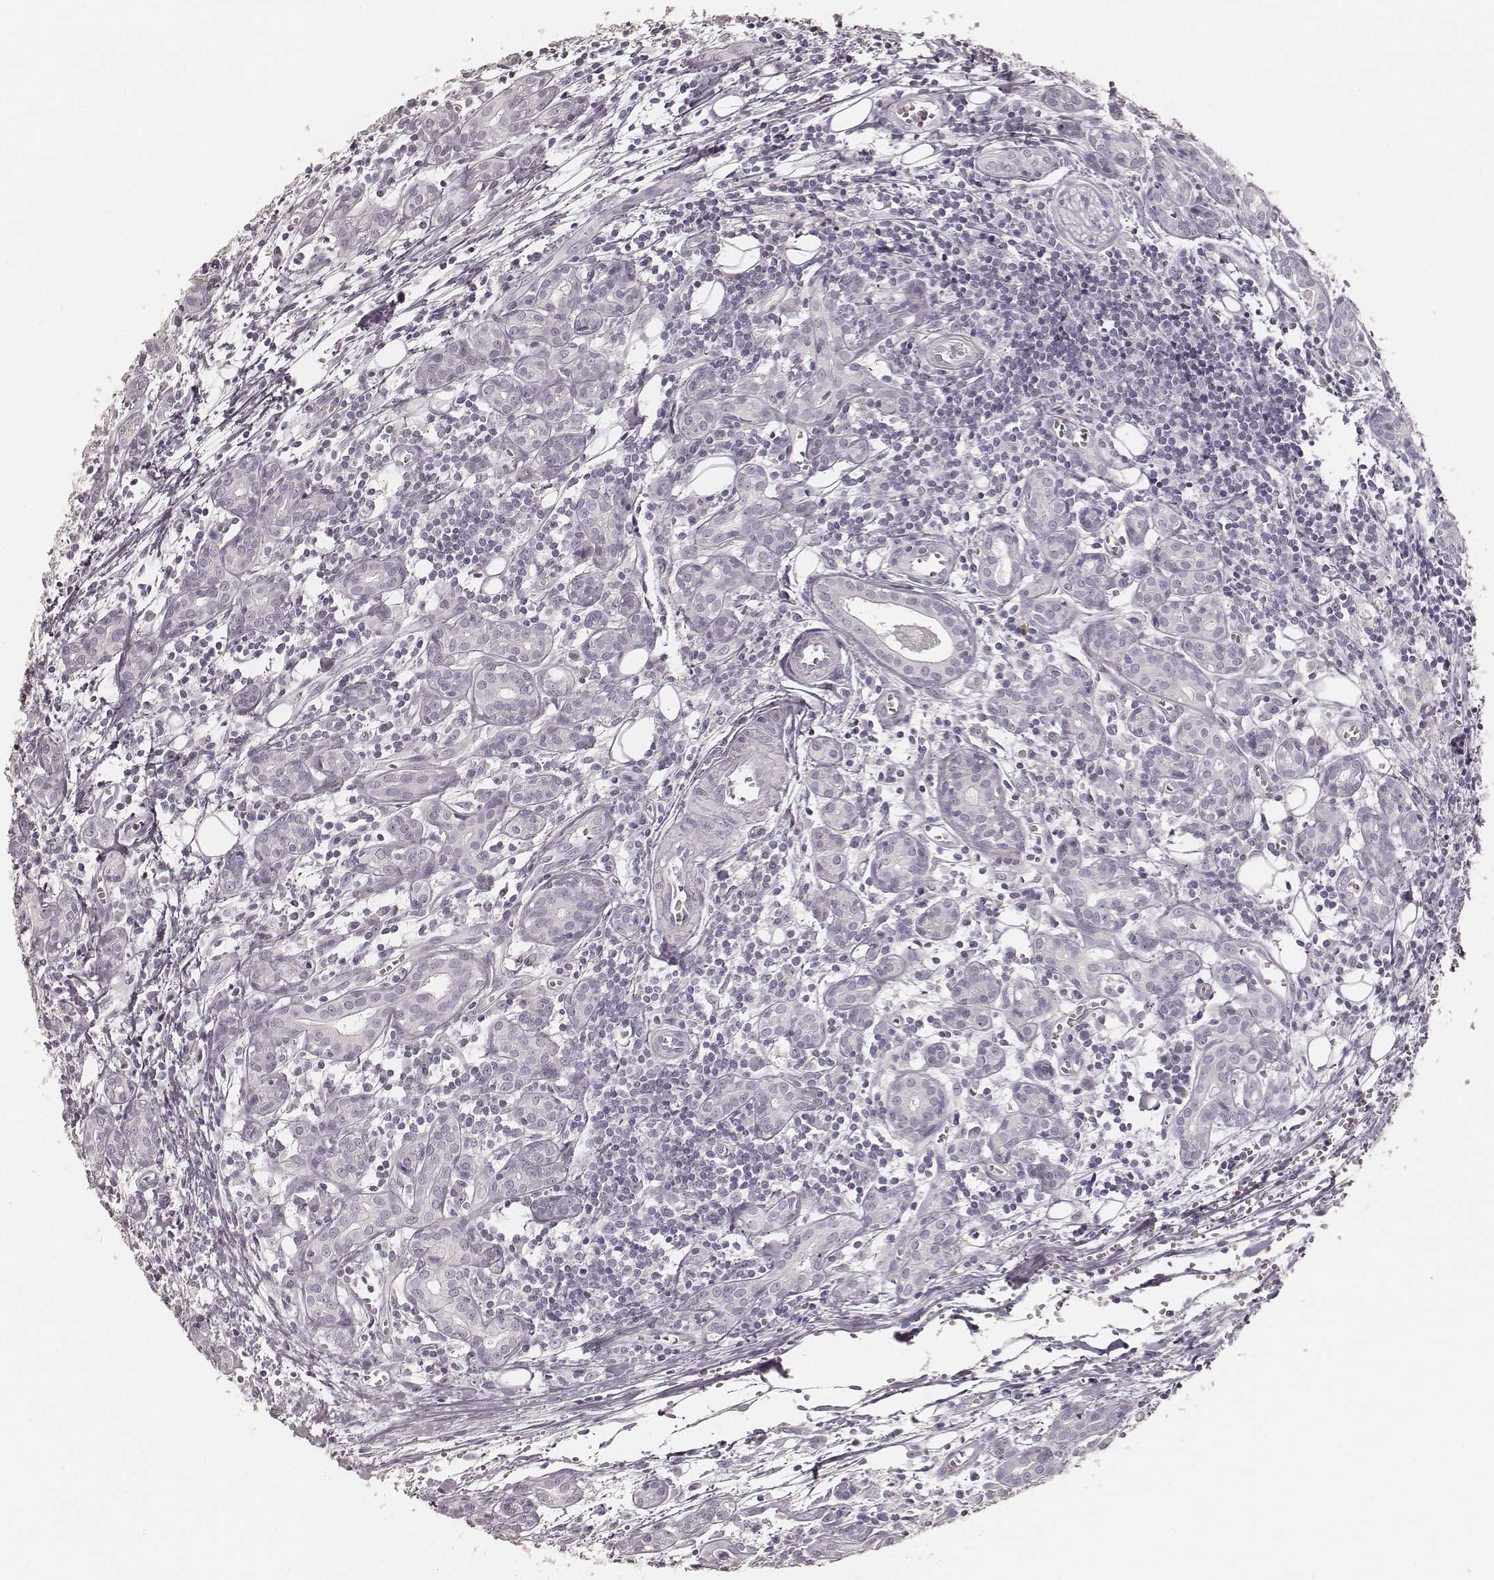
{"staining": {"intensity": "negative", "quantity": "none", "location": "none"}, "tissue": "head and neck cancer", "cell_type": "Tumor cells", "image_type": "cancer", "snomed": [{"axis": "morphology", "description": "Adenocarcinoma, NOS"}, {"axis": "topography", "description": "Head-Neck"}], "caption": "Immunohistochemical staining of human adenocarcinoma (head and neck) displays no significant staining in tumor cells. (DAB immunohistochemistry with hematoxylin counter stain).", "gene": "KRT26", "patient": {"sex": "male", "age": 76}}